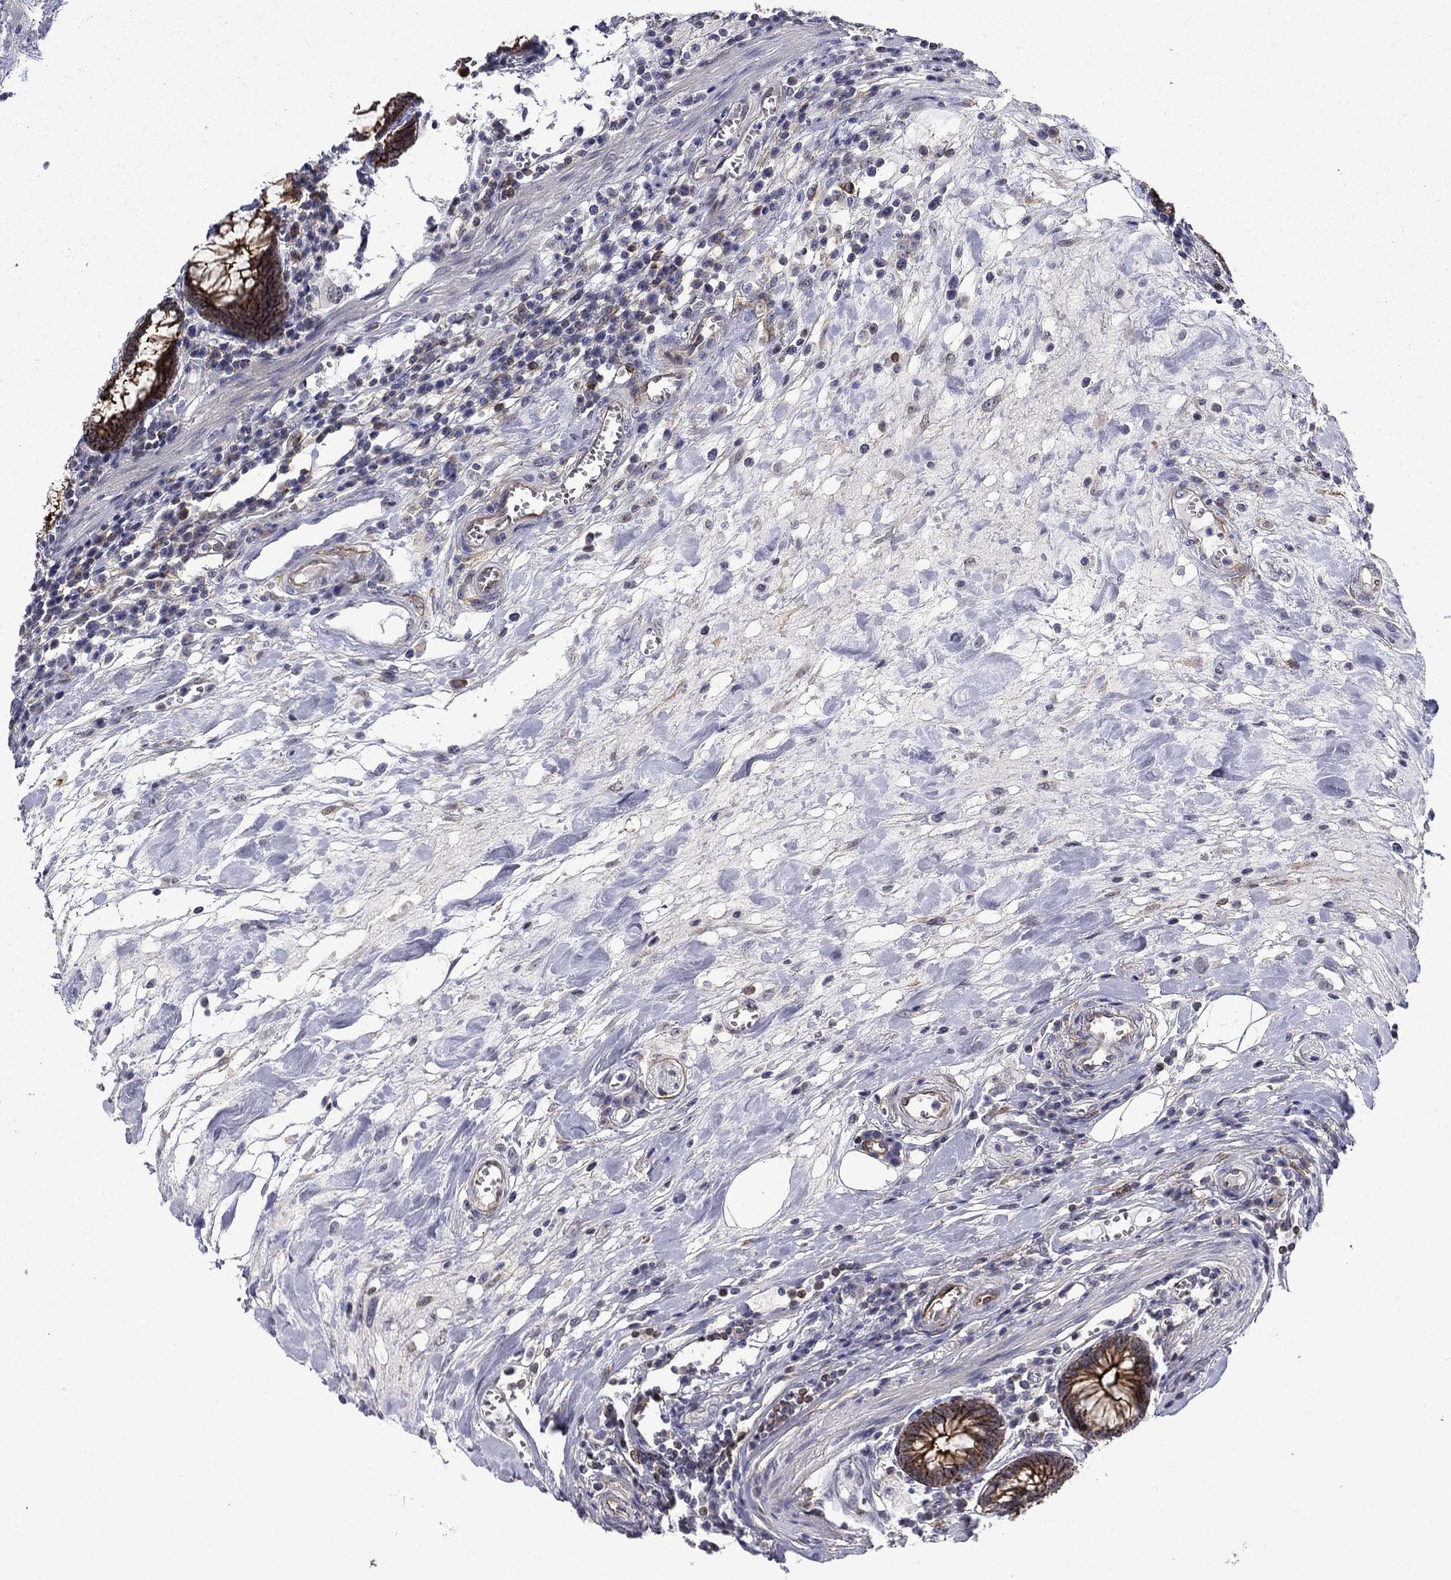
{"staining": {"intensity": "moderate", "quantity": "<25%", "location": "cytoplasmic/membranous"}, "tissue": "colon", "cell_type": "Endothelial cells", "image_type": "normal", "snomed": [{"axis": "morphology", "description": "Normal tissue, NOS"}, {"axis": "topography", "description": "Colon"}], "caption": "The photomicrograph reveals immunohistochemical staining of benign colon. There is moderate cytoplasmic/membranous expression is identified in approximately <25% of endothelial cells. The staining was performed using DAB (3,3'-diaminobenzidine), with brown indicating positive protein expression. Nuclei are stained blue with hematoxylin.", "gene": "LMO7", "patient": {"sex": "male", "age": 65}}